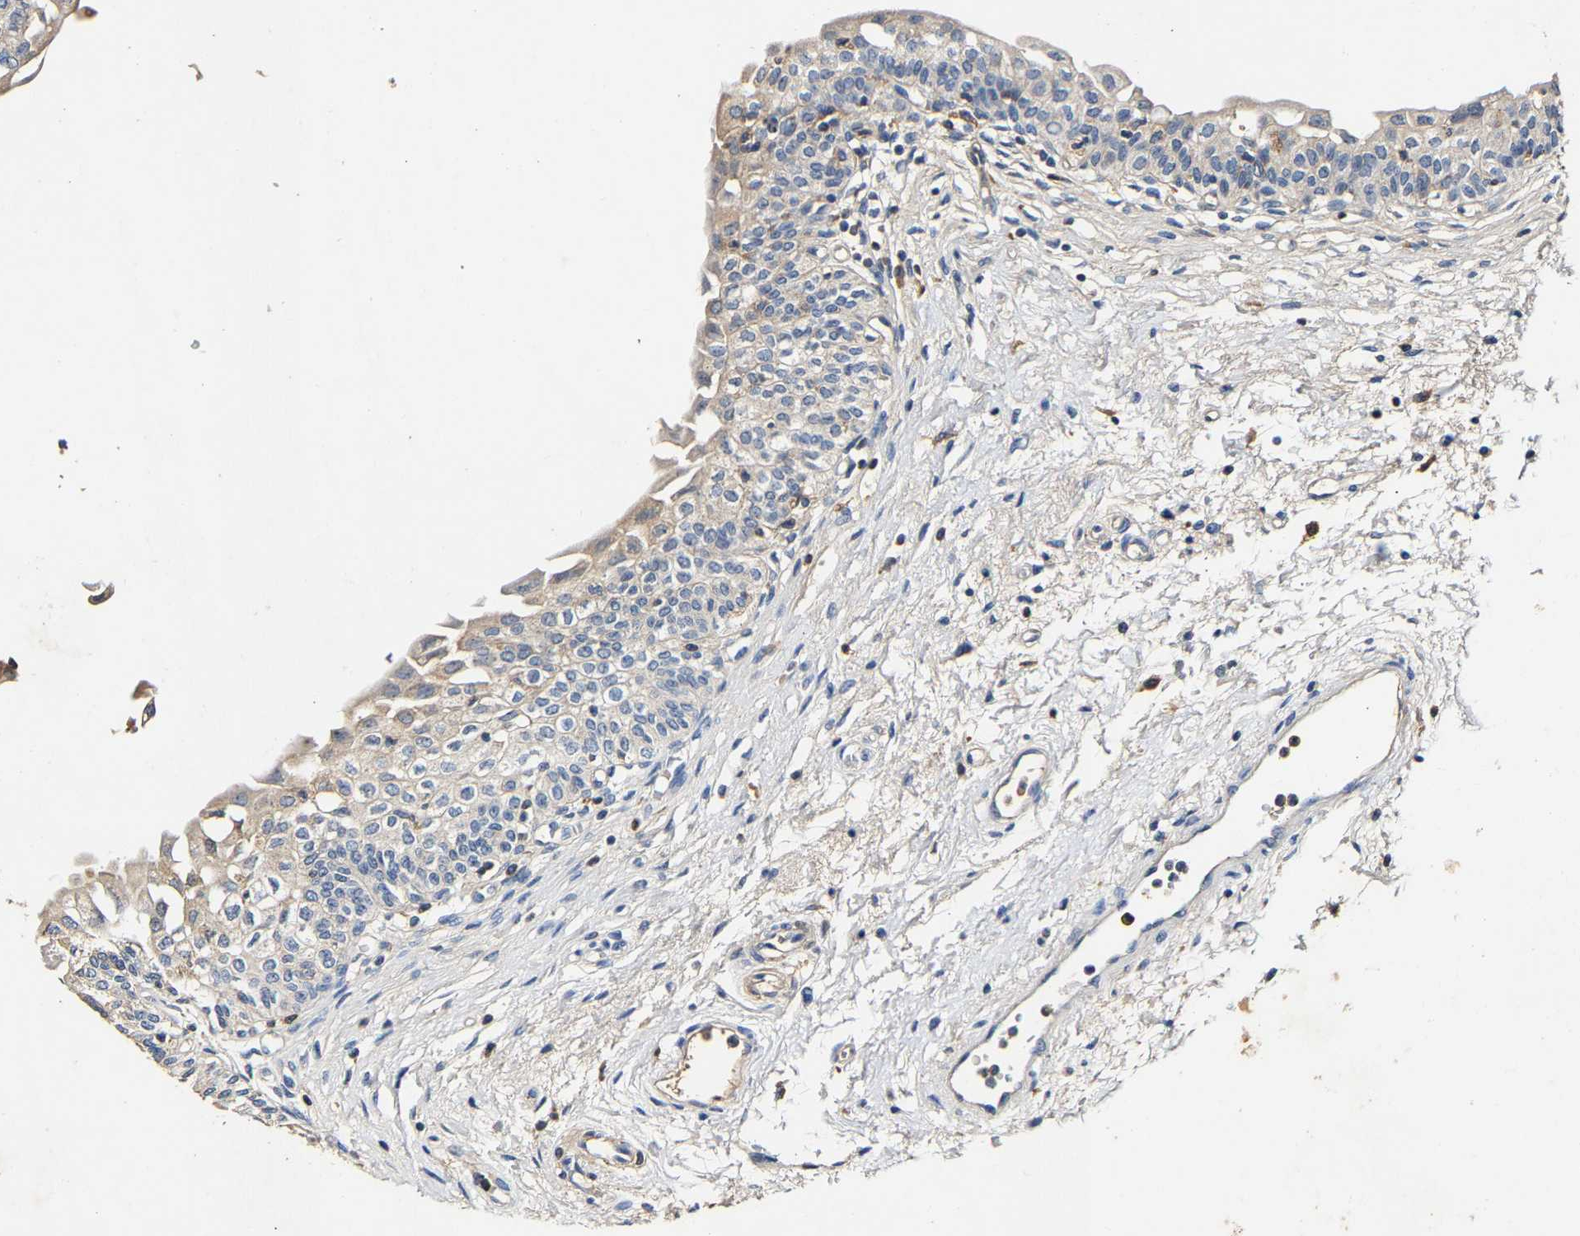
{"staining": {"intensity": "negative", "quantity": "none", "location": "none"}, "tissue": "urinary bladder", "cell_type": "Urothelial cells", "image_type": "normal", "snomed": [{"axis": "morphology", "description": "Normal tissue, NOS"}, {"axis": "topography", "description": "Urinary bladder"}], "caption": "High magnification brightfield microscopy of benign urinary bladder stained with DAB (3,3'-diaminobenzidine) (brown) and counterstained with hematoxylin (blue): urothelial cells show no significant positivity.", "gene": "SLCO2B1", "patient": {"sex": "male", "age": 55}}